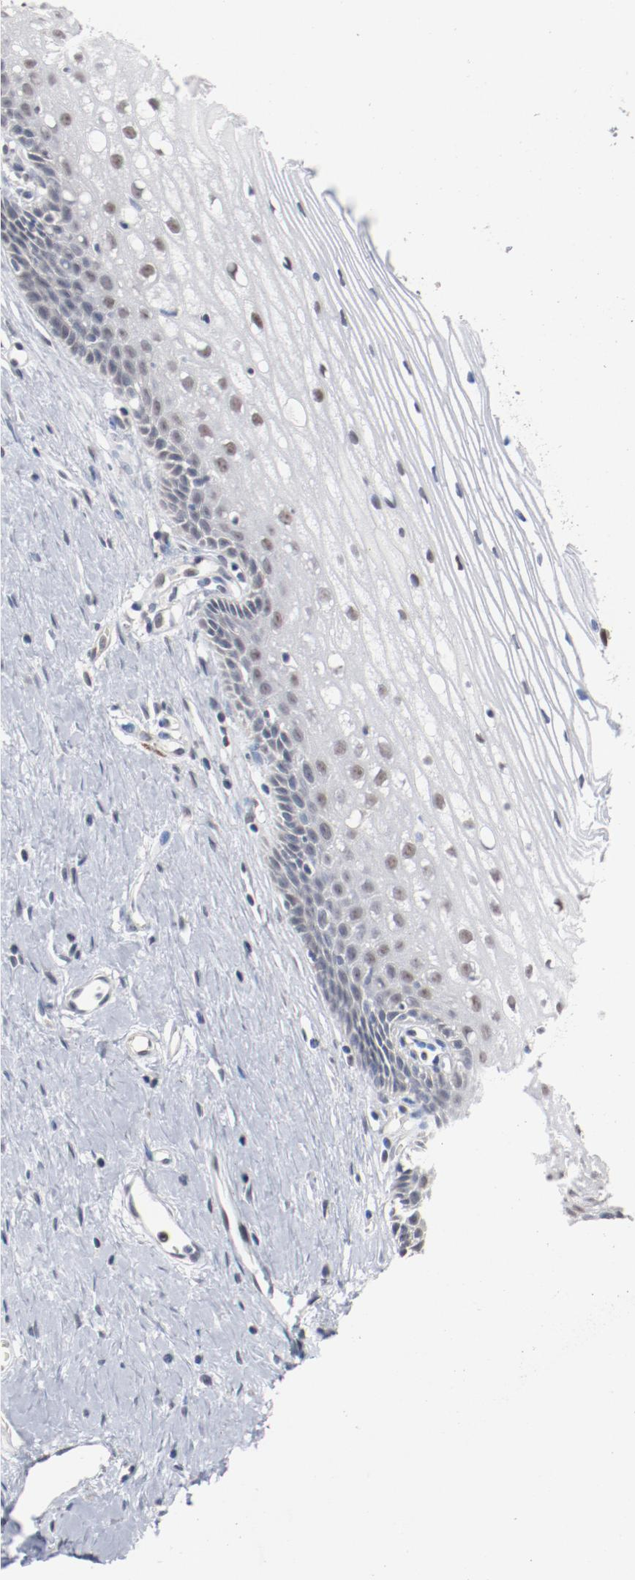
{"staining": {"intensity": "negative", "quantity": "none", "location": "none"}, "tissue": "cervix", "cell_type": "Glandular cells", "image_type": "normal", "snomed": [{"axis": "morphology", "description": "Normal tissue, NOS"}, {"axis": "topography", "description": "Cervix"}], "caption": "Immunohistochemical staining of benign human cervix displays no significant expression in glandular cells. (DAB (3,3'-diaminobenzidine) immunohistochemistry (IHC) visualized using brightfield microscopy, high magnification).", "gene": "ERICH1", "patient": {"sex": "female", "age": 40}}